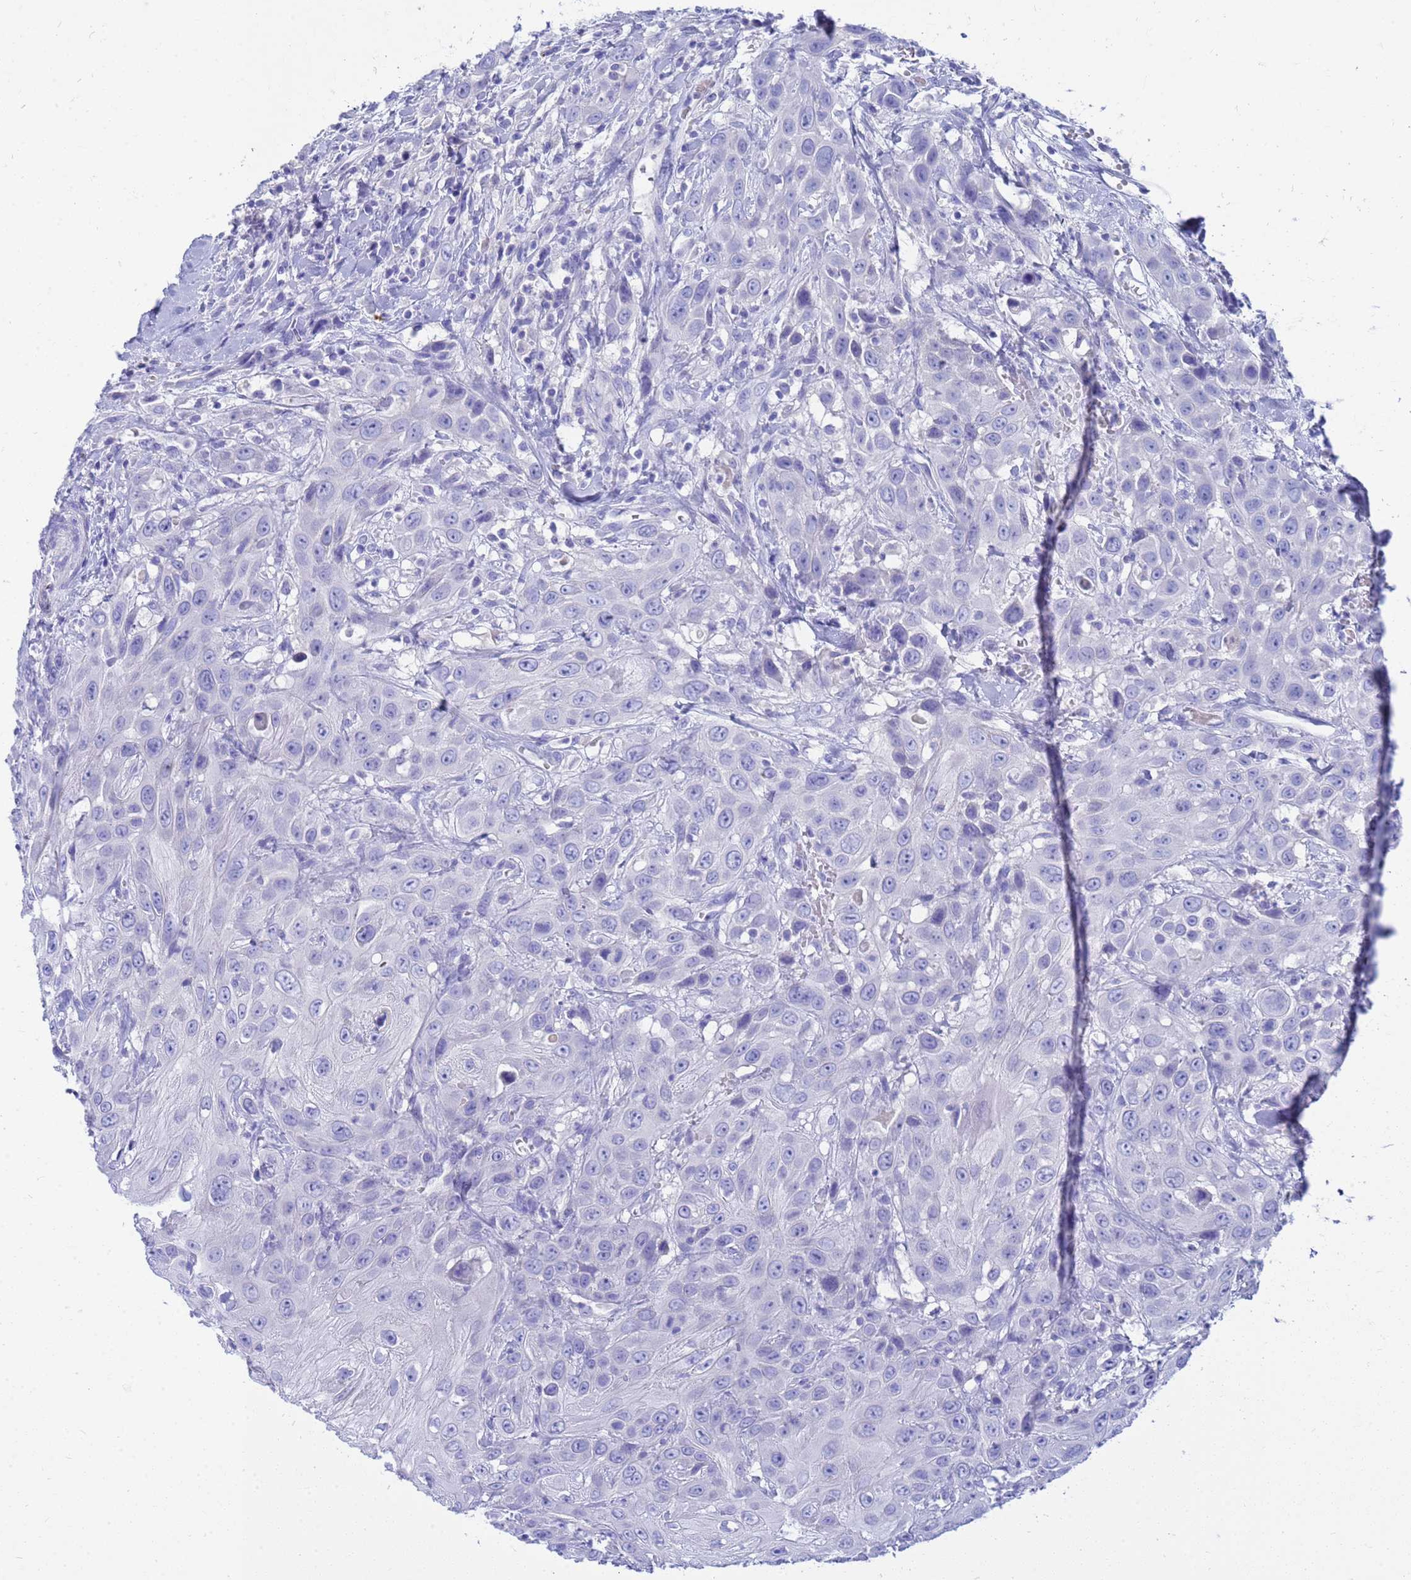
{"staining": {"intensity": "negative", "quantity": "none", "location": "none"}, "tissue": "head and neck cancer", "cell_type": "Tumor cells", "image_type": "cancer", "snomed": [{"axis": "morphology", "description": "Squamous cell carcinoma, NOS"}, {"axis": "topography", "description": "Head-Neck"}], "caption": "Human head and neck cancer stained for a protein using immunohistochemistry (IHC) displays no positivity in tumor cells.", "gene": "SYCN", "patient": {"sex": "male", "age": 81}}